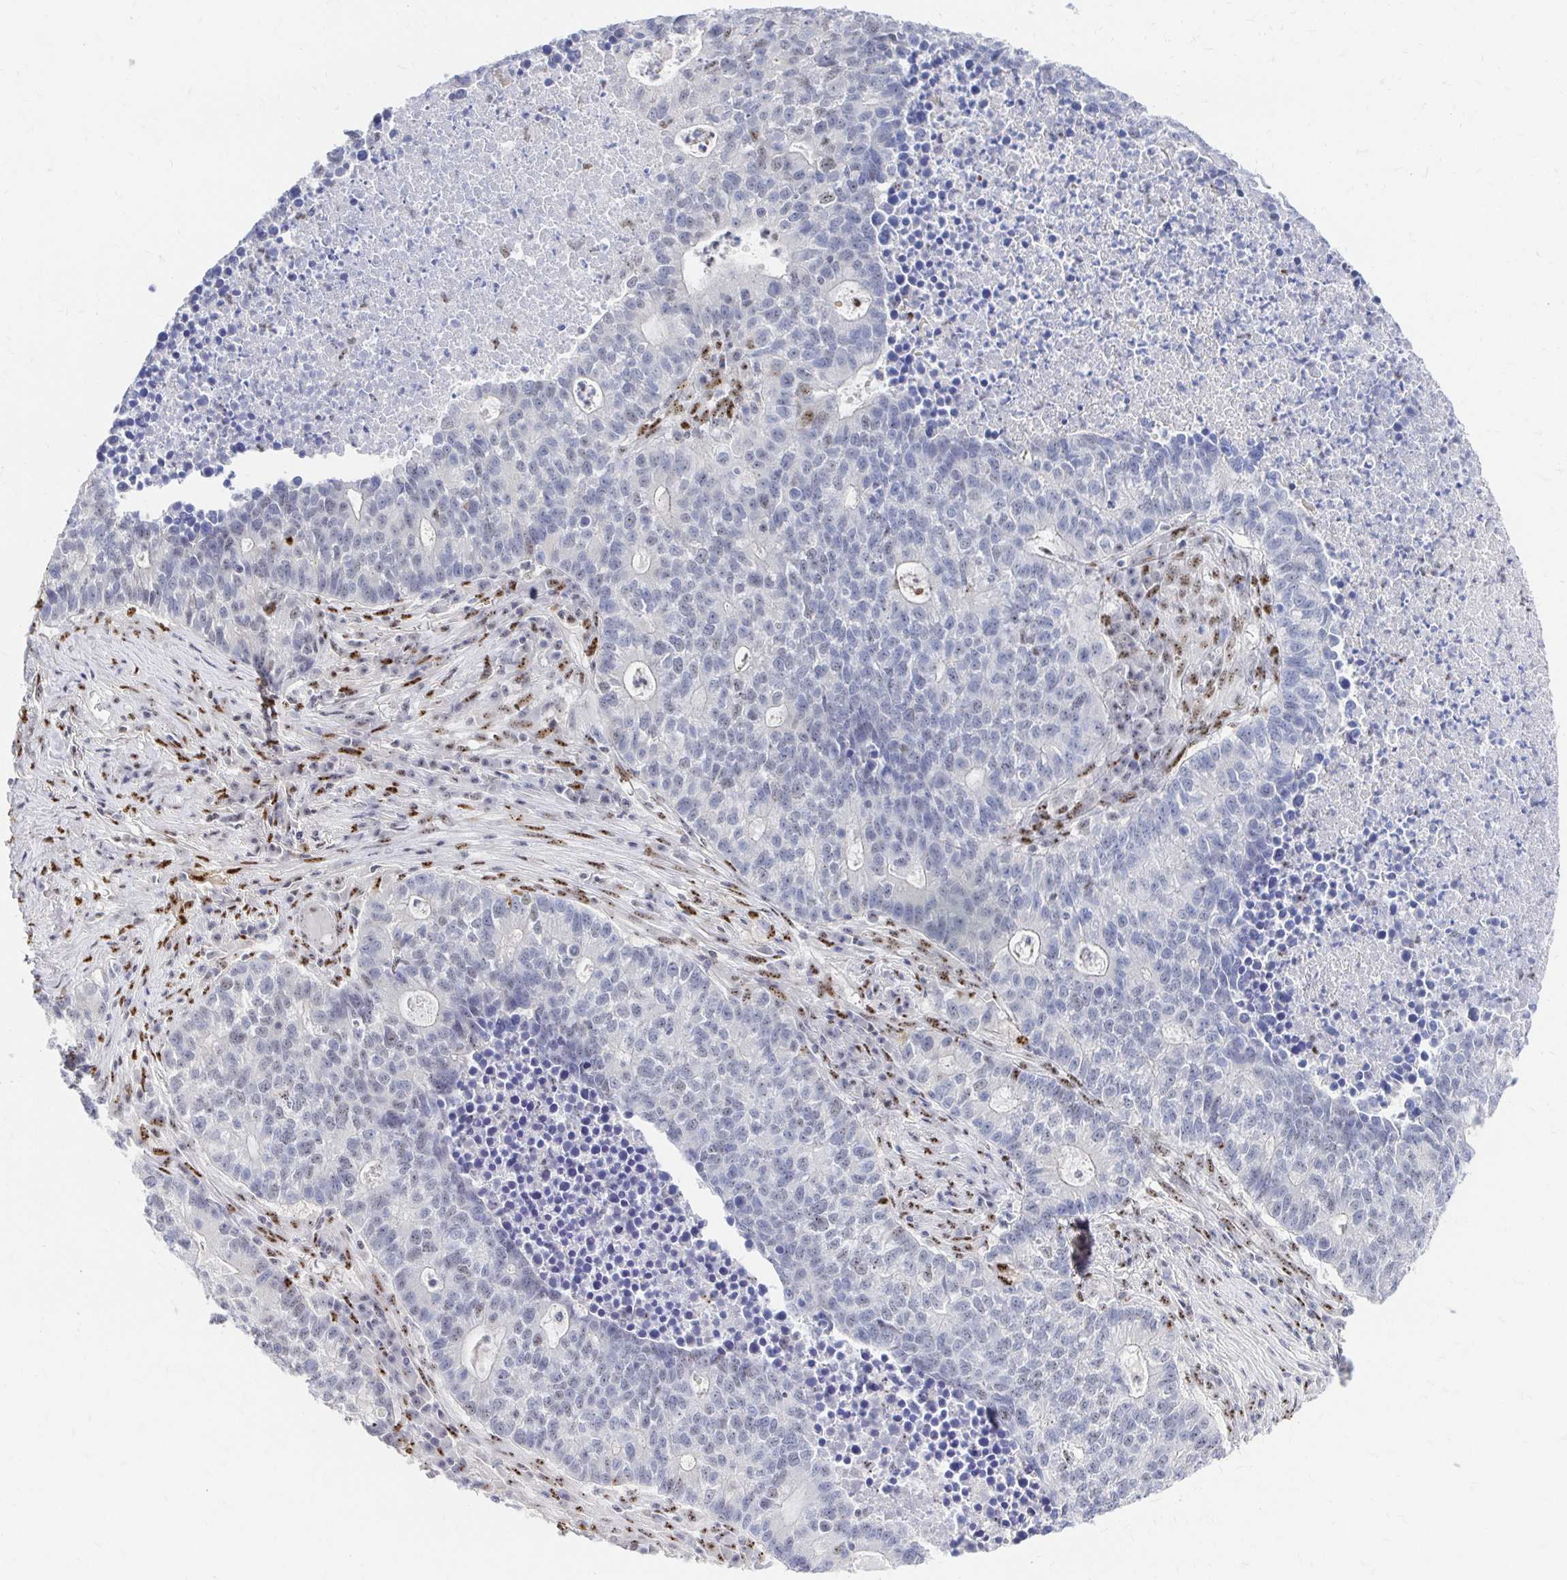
{"staining": {"intensity": "negative", "quantity": "none", "location": "none"}, "tissue": "lung cancer", "cell_type": "Tumor cells", "image_type": "cancer", "snomed": [{"axis": "morphology", "description": "Adenocarcinoma, NOS"}, {"axis": "topography", "description": "Lung"}], "caption": "This photomicrograph is of adenocarcinoma (lung) stained with immunohistochemistry (IHC) to label a protein in brown with the nuclei are counter-stained blue. There is no expression in tumor cells. Nuclei are stained in blue.", "gene": "CLIC3", "patient": {"sex": "male", "age": 57}}